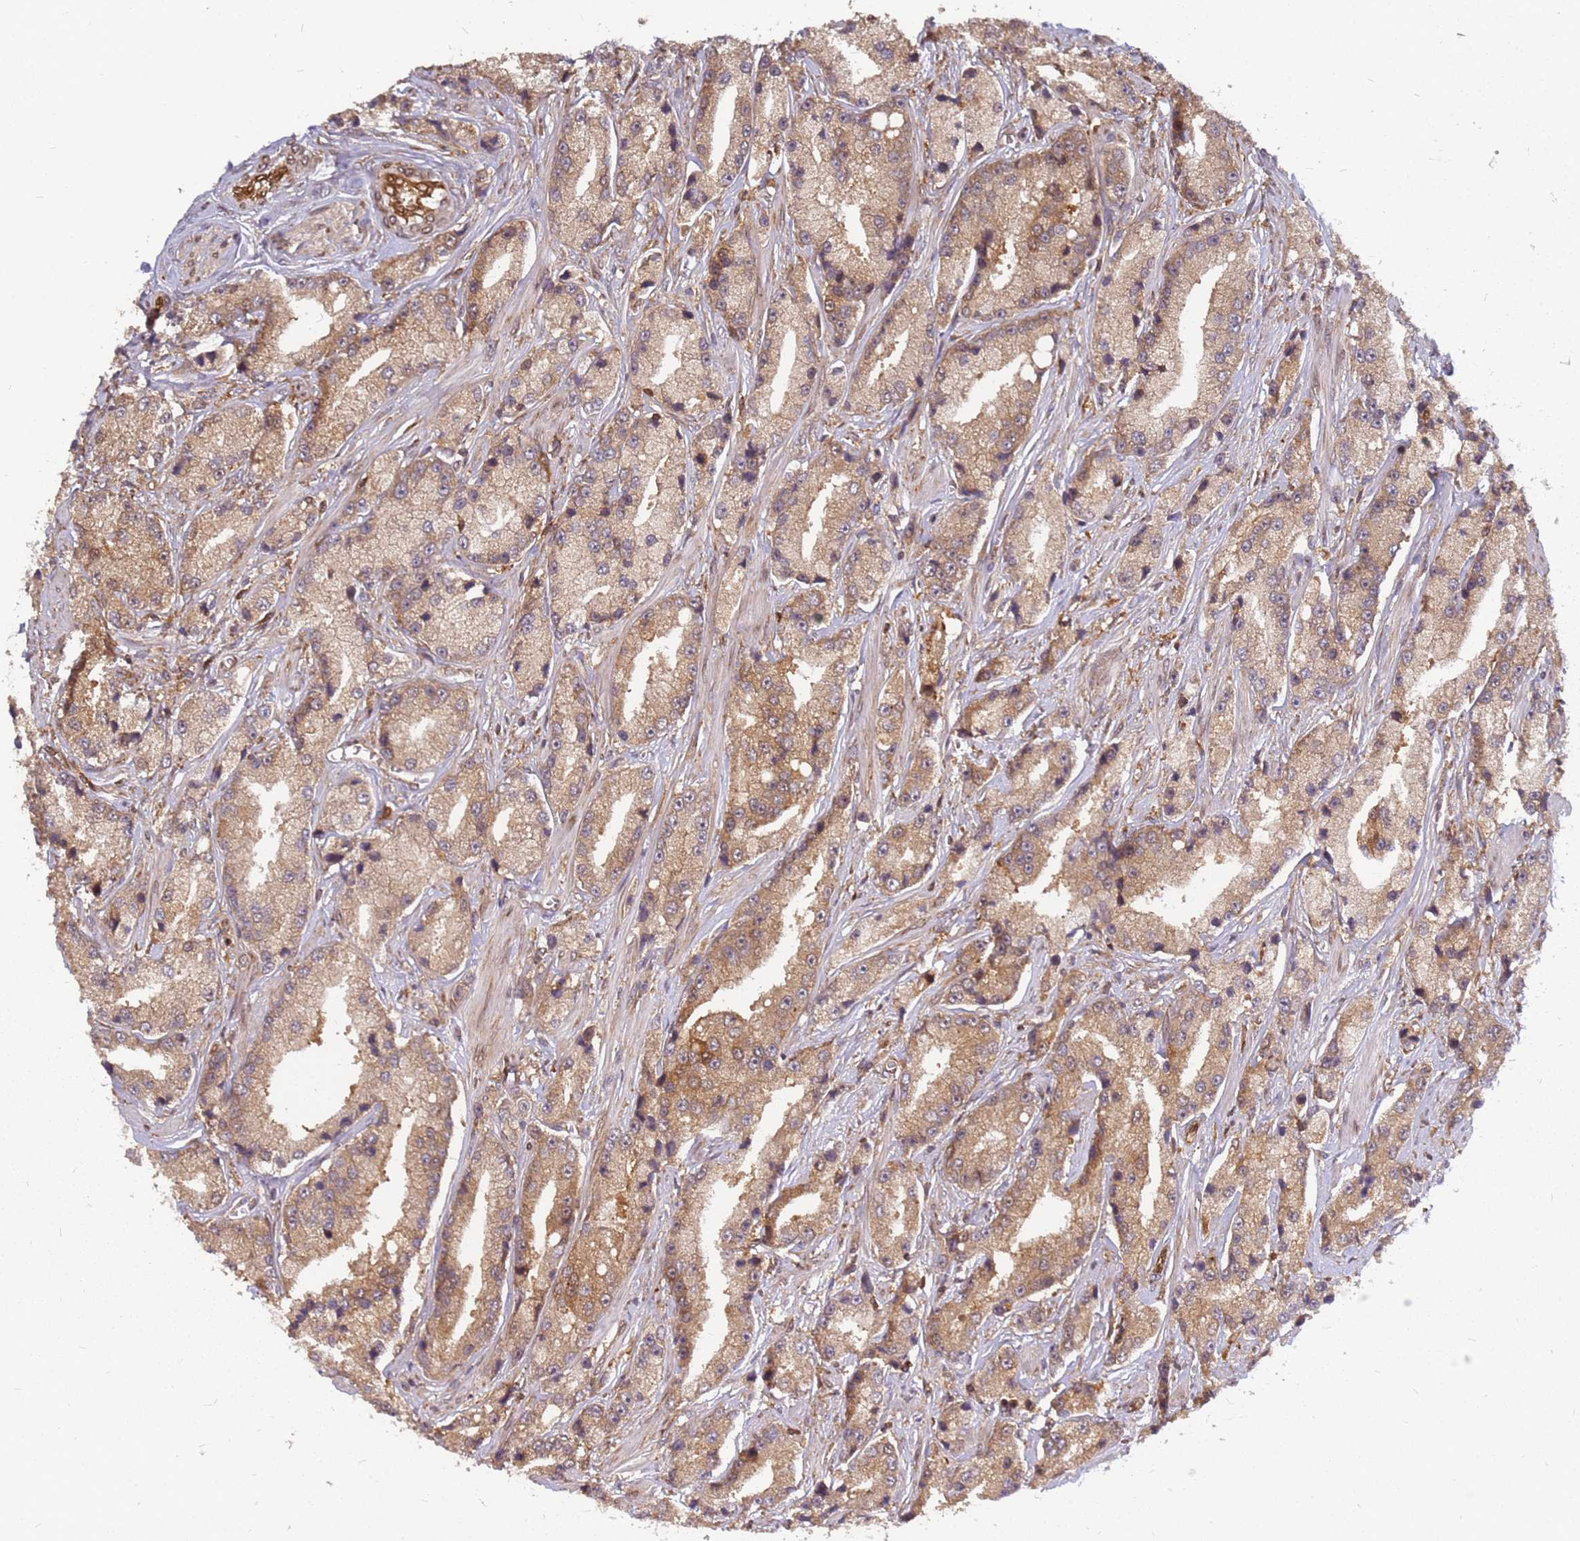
{"staining": {"intensity": "moderate", "quantity": ">75%", "location": "cytoplasmic/membranous"}, "tissue": "prostate cancer", "cell_type": "Tumor cells", "image_type": "cancer", "snomed": [{"axis": "morphology", "description": "Adenocarcinoma, High grade"}, {"axis": "topography", "description": "Prostate"}], "caption": "The histopathology image reveals staining of prostate cancer, revealing moderate cytoplasmic/membranous protein staining (brown color) within tumor cells.", "gene": "NUDT14", "patient": {"sex": "male", "age": 74}}